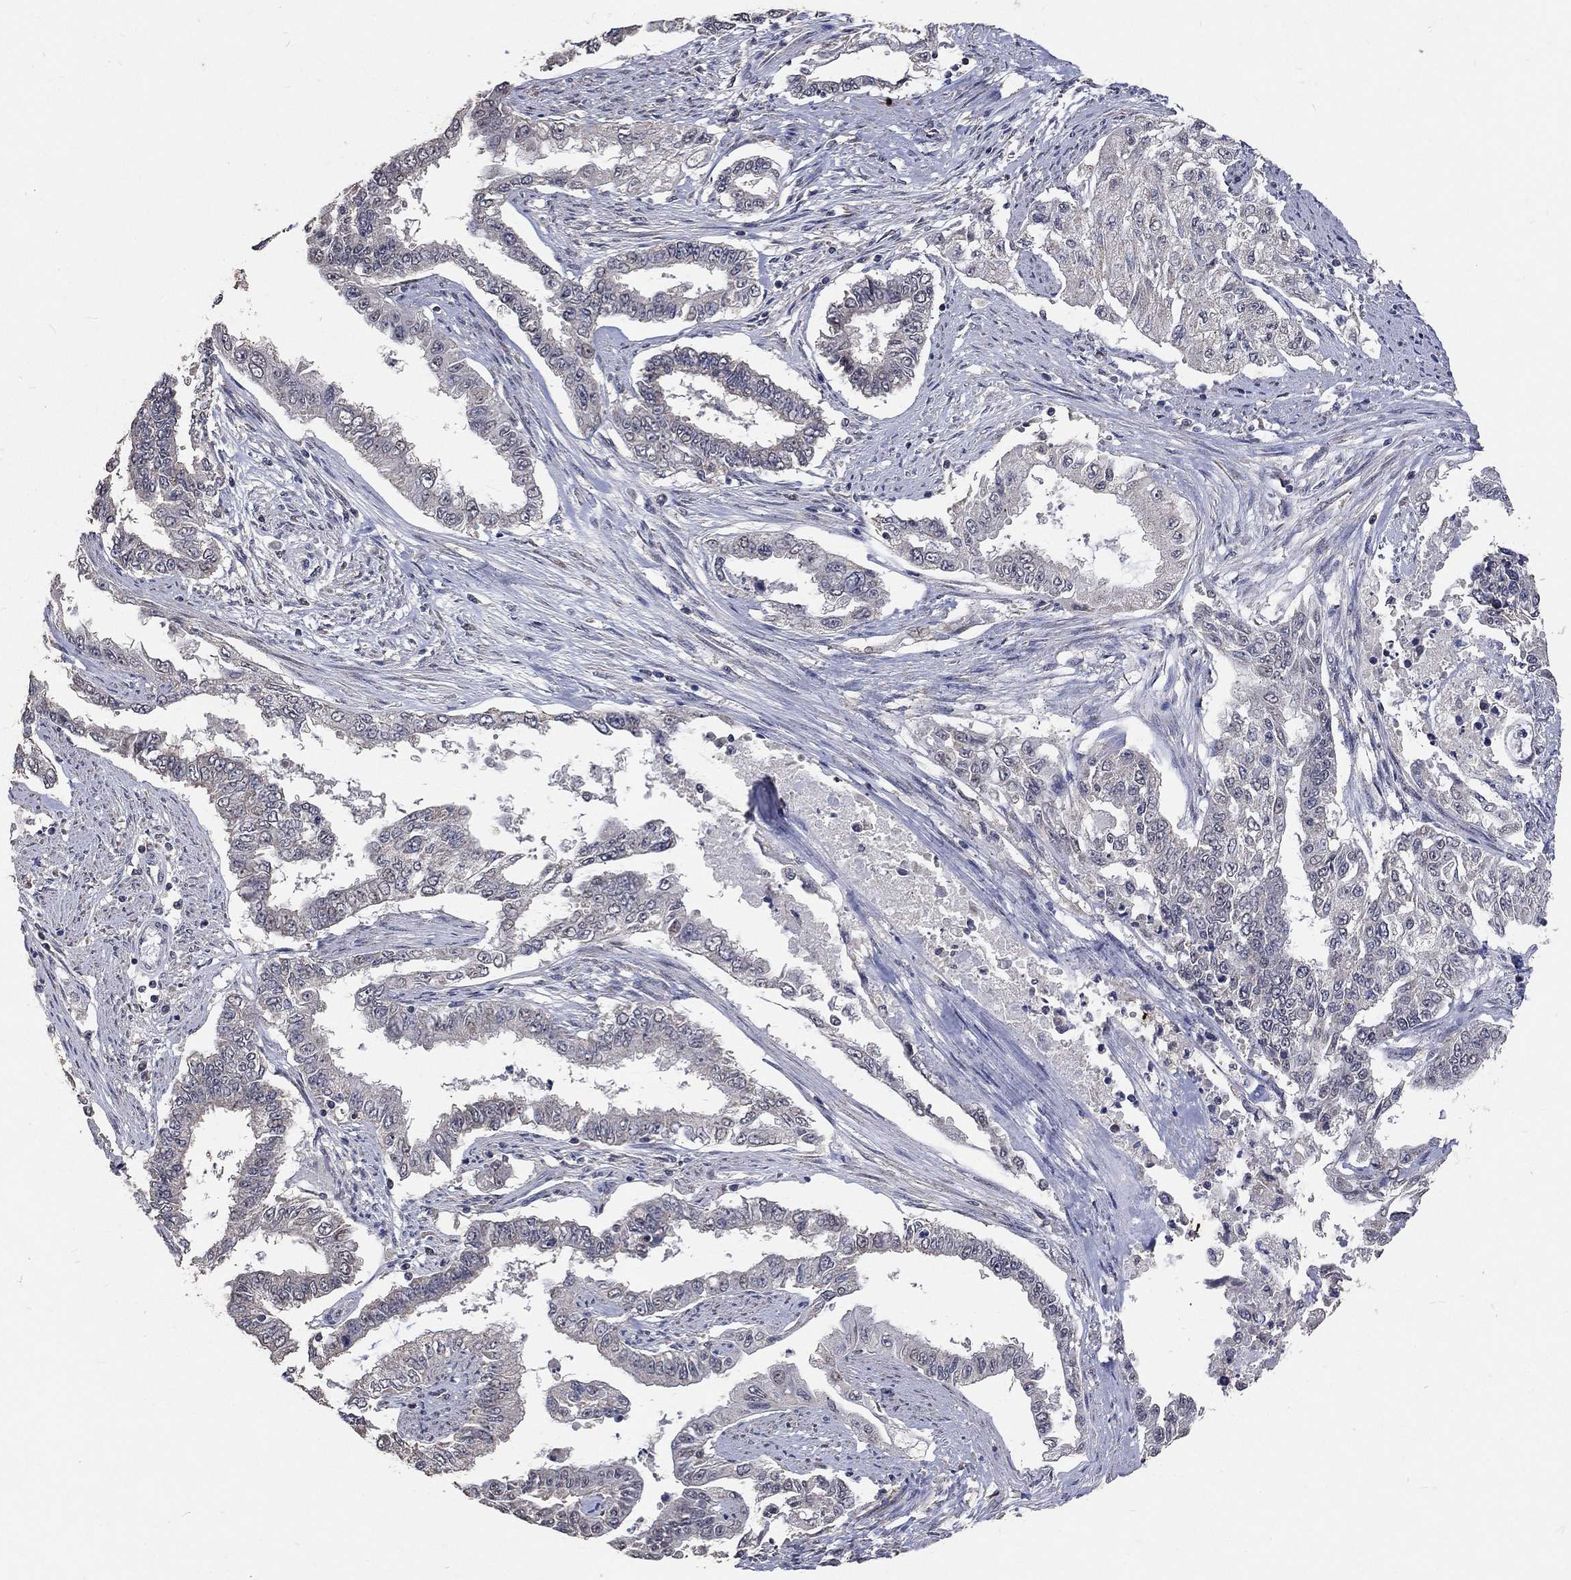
{"staining": {"intensity": "negative", "quantity": "none", "location": "none"}, "tissue": "endometrial cancer", "cell_type": "Tumor cells", "image_type": "cancer", "snomed": [{"axis": "morphology", "description": "Adenocarcinoma, NOS"}, {"axis": "topography", "description": "Uterus"}], "caption": "Tumor cells show no significant protein expression in adenocarcinoma (endometrial).", "gene": "SPATA33", "patient": {"sex": "female", "age": 59}}